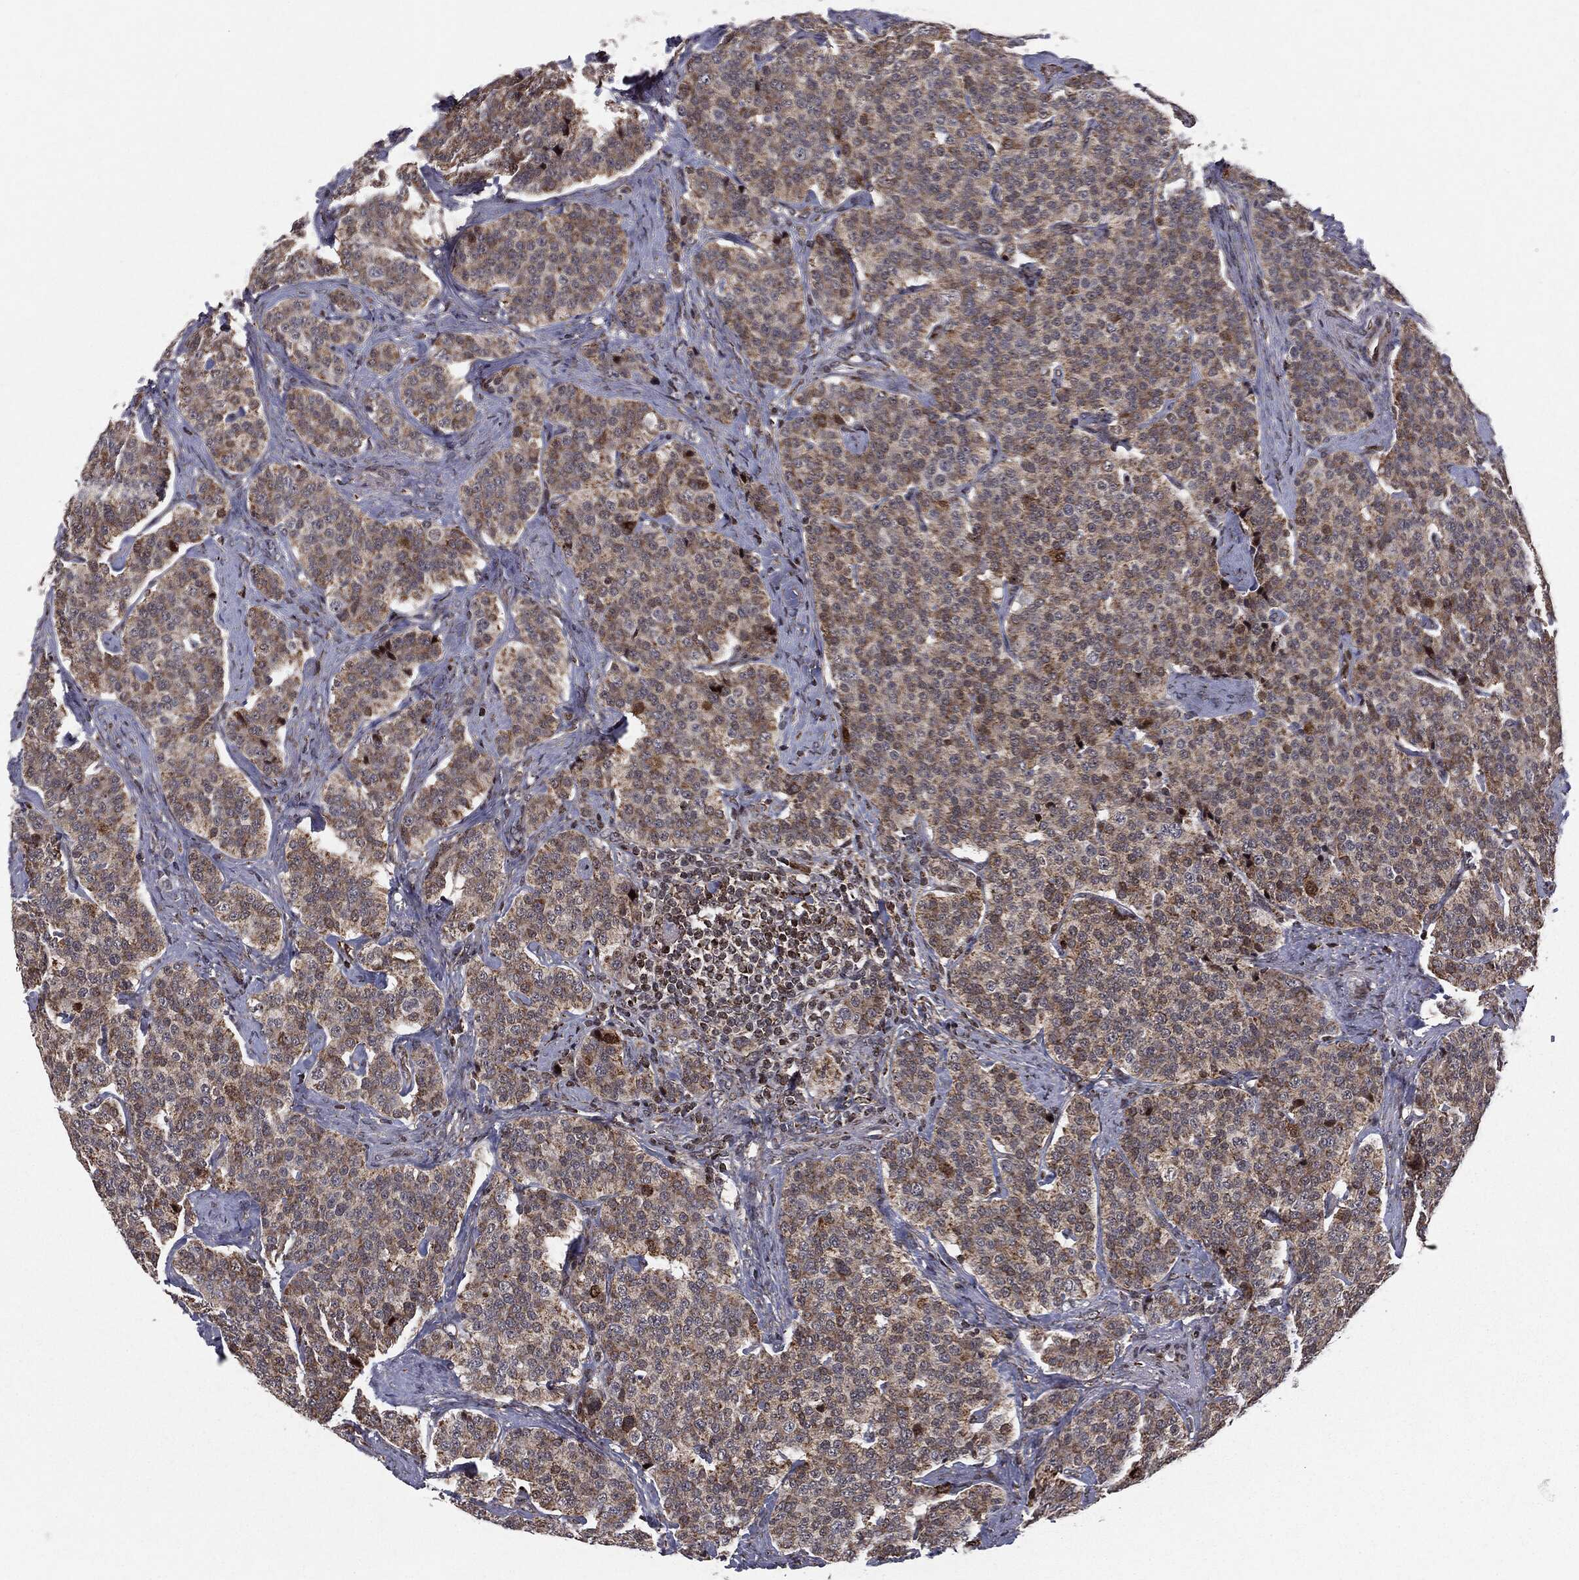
{"staining": {"intensity": "moderate", "quantity": ">75%", "location": "cytoplasmic/membranous"}, "tissue": "carcinoid", "cell_type": "Tumor cells", "image_type": "cancer", "snomed": [{"axis": "morphology", "description": "Carcinoid, malignant, NOS"}, {"axis": "topography", "description": "Small intestine"}], "caption": "This micrograph demonstrates IHC staining of carcinoid (malignant), with medium moderate cytoplasmic/membranous staining in approximately >75% of tumor cells.", "gene": "CHCHD2", "patient": {"sex": "female", "age": 58}}